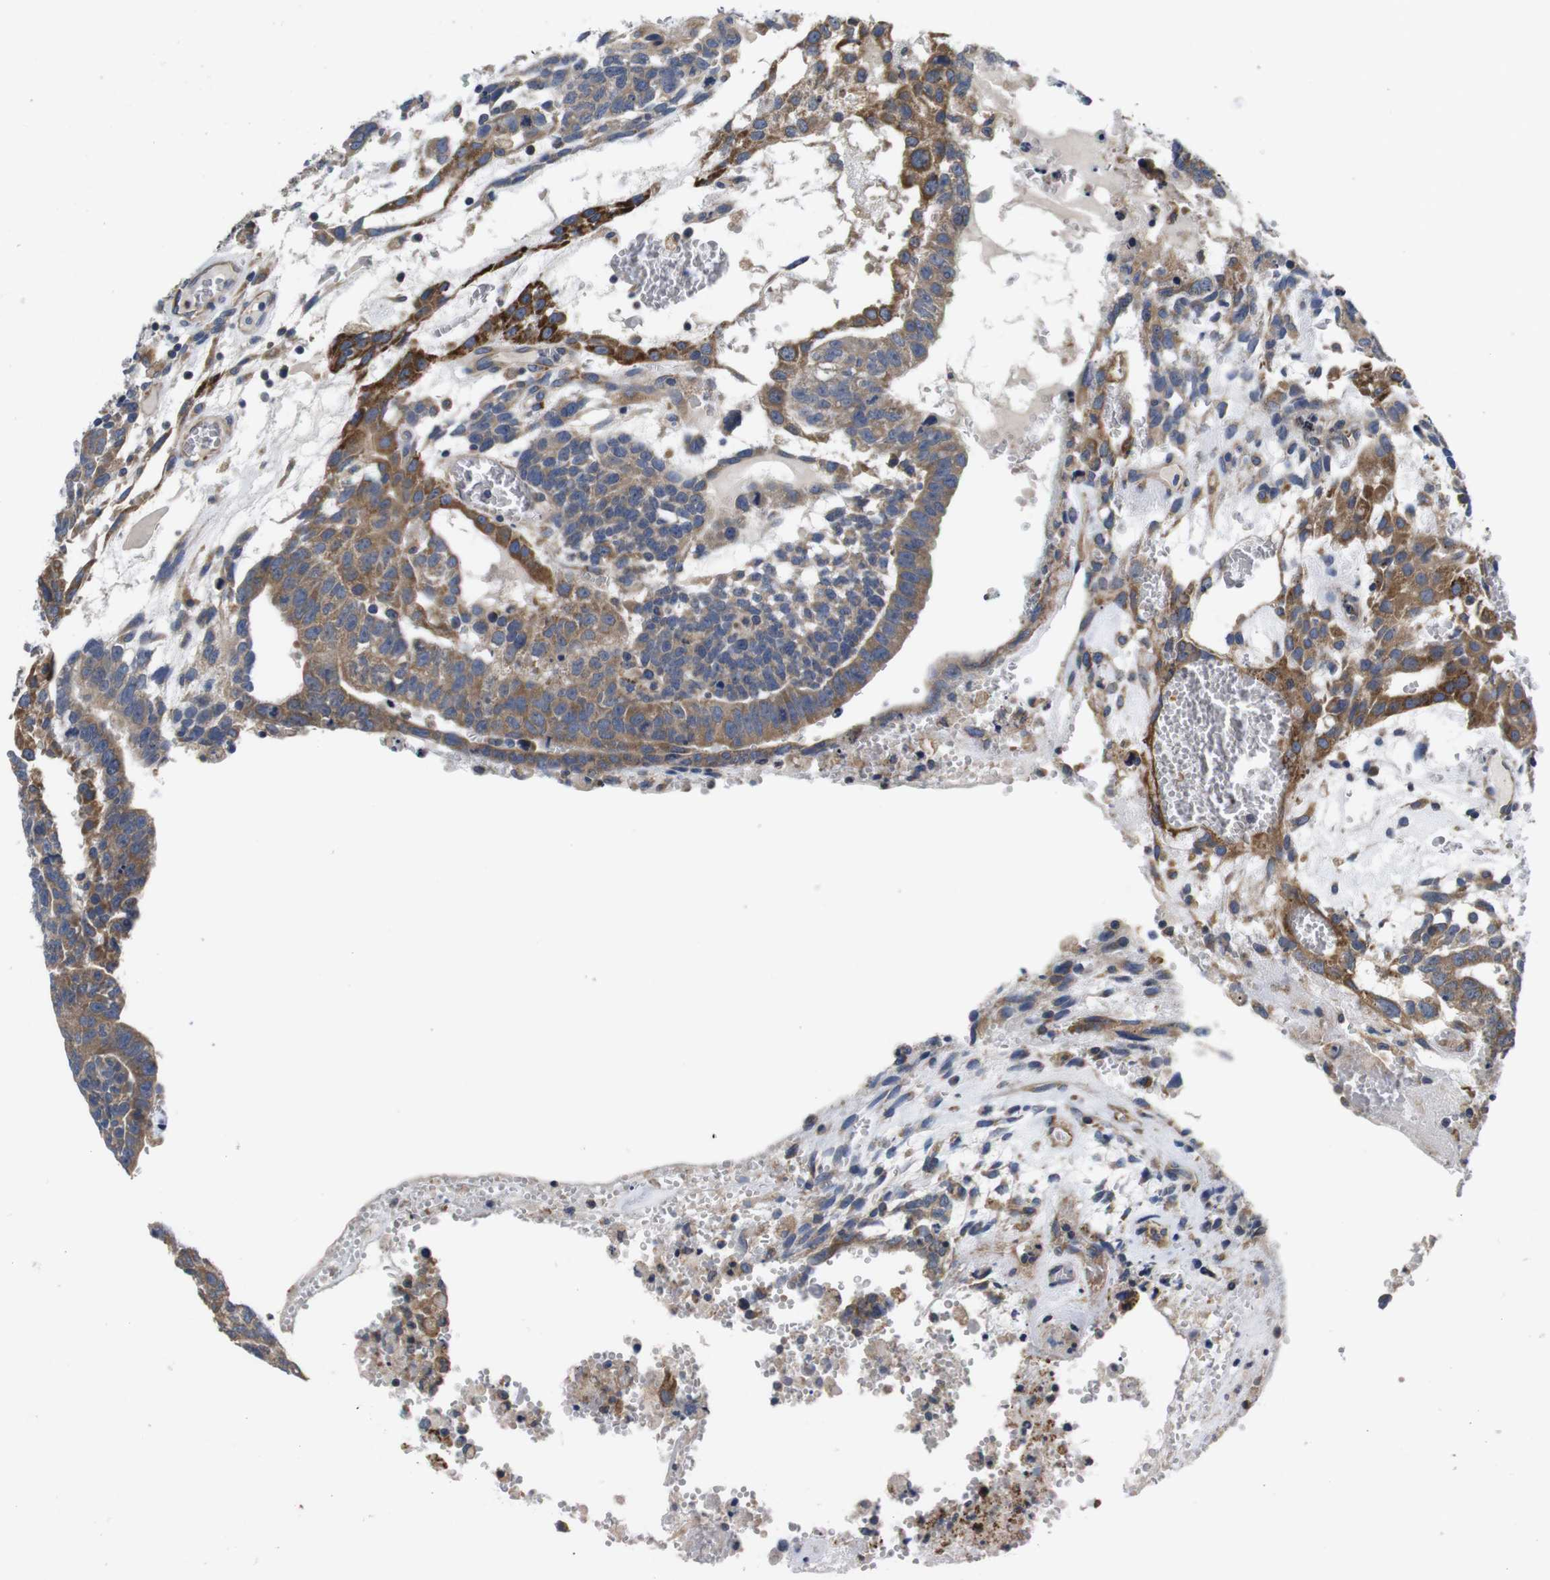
{"staining": {"intensity": "moderate", "quantity": ">75%", "location": "cytoplasmic/membranous"}, "tissue": "testis cancer", "cell_type": "Tumor cells", "image_type": "cancer", "snomed": [{"axis": "morphology", "description": "Seminoma, NOS"}, {"axis": "morphology", "description": "Carcinoma, Embryonal, NOS"}, {"axis": "topography", "description": "Testis"}], "caption": "Immunohistochemistry (IHC) of testis cancer shows medium levels of moderate cytoplasmic/membranous positivity in about >75% of tumor cells.", "gene": "MARCHF7", "patient": {"sex": "male", "age": 52}}